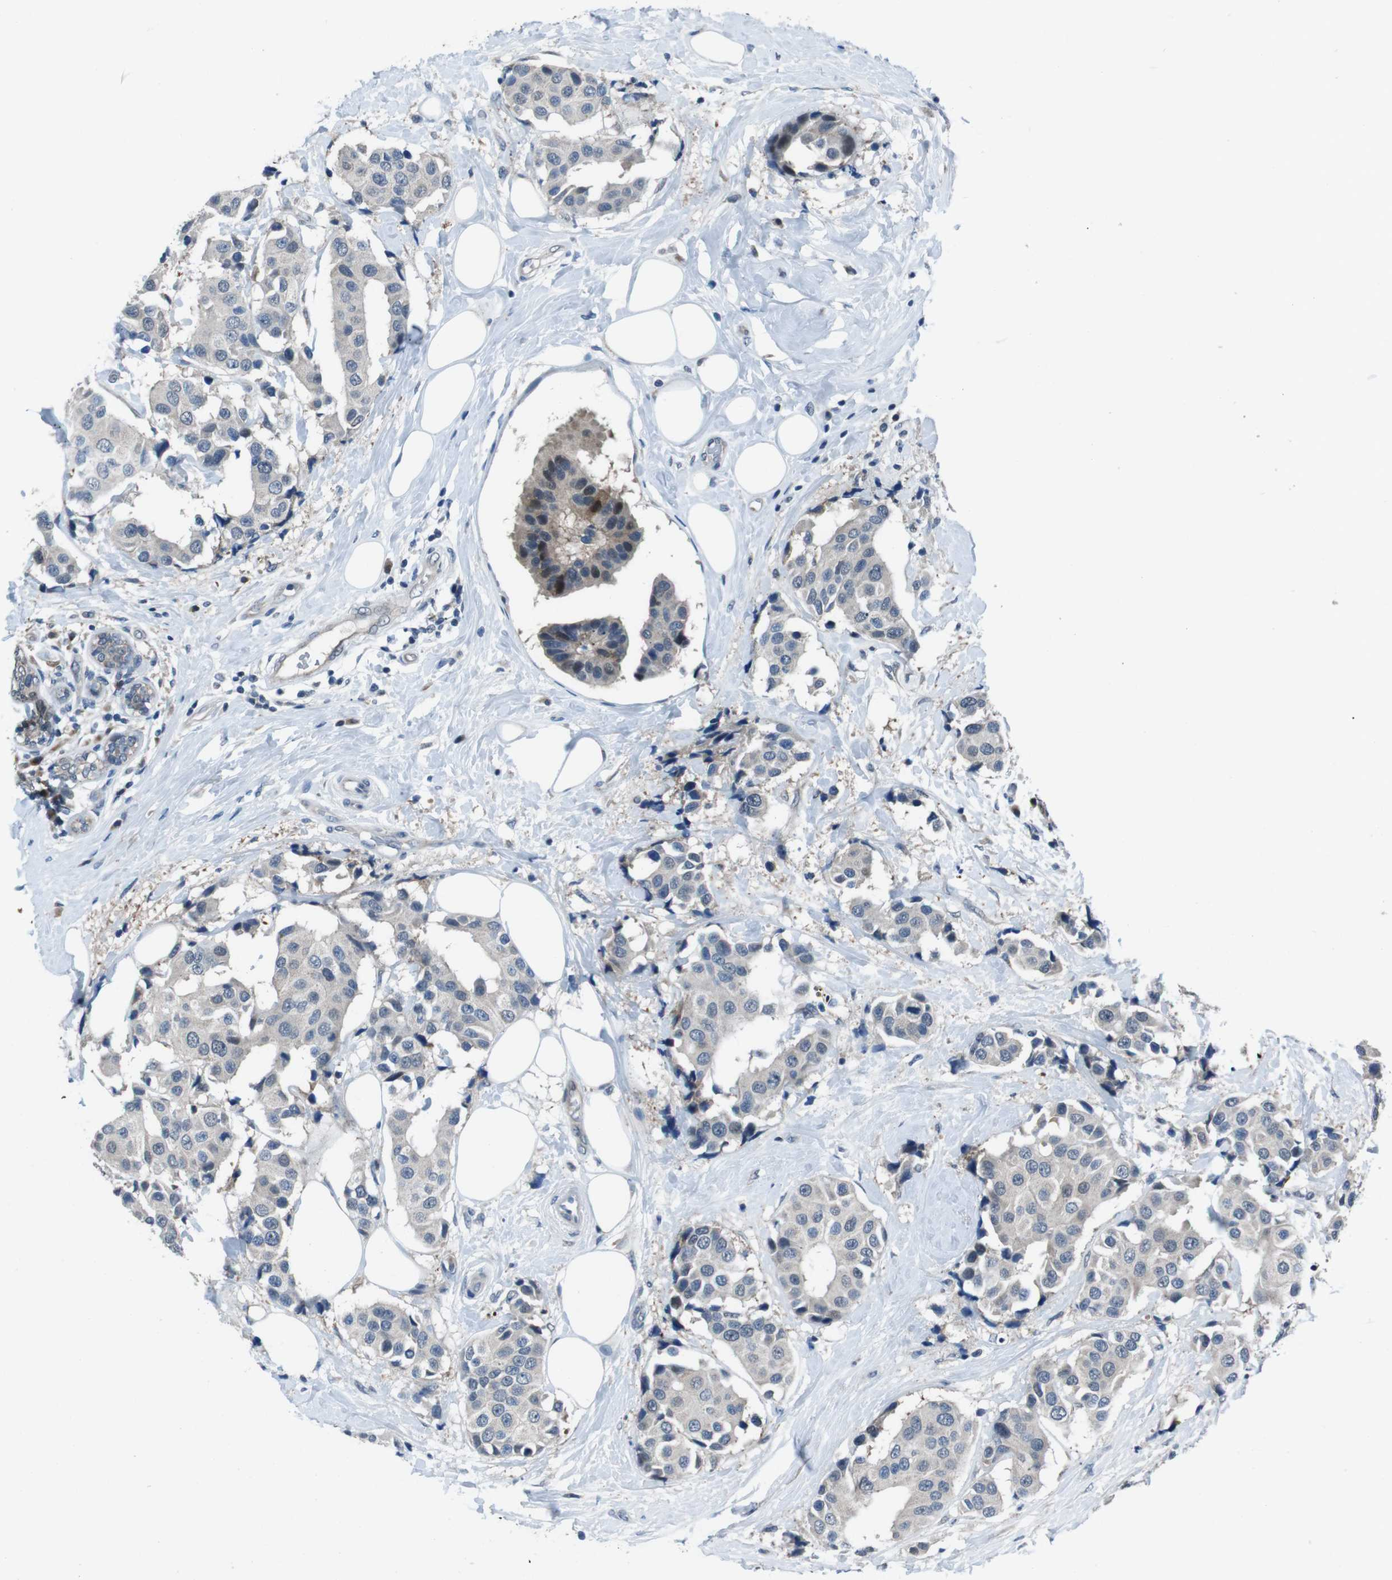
{"staining": {"intensity": "negative", "quantity": "none", "location": "none"}, "tissue": "breast cancer", "cell_type": "Tumor cells", "image_type": "cancer", "snomed": [{"axis": "morphology", "description": "Normal tissue, NOS"}, {"axis": "morphology", "description": "Duct carcinoma"}, {"axis": "topography", "description": "Breast"}], "caption": "A high-resolution image shows IHC staining of breast infiltrating ductal carcinoma, which shows no significant positivity in tumor cells. Nuclei are stained in blue.", "gene": "LRP5", "patient": {"sex": "female", "age": 39}}